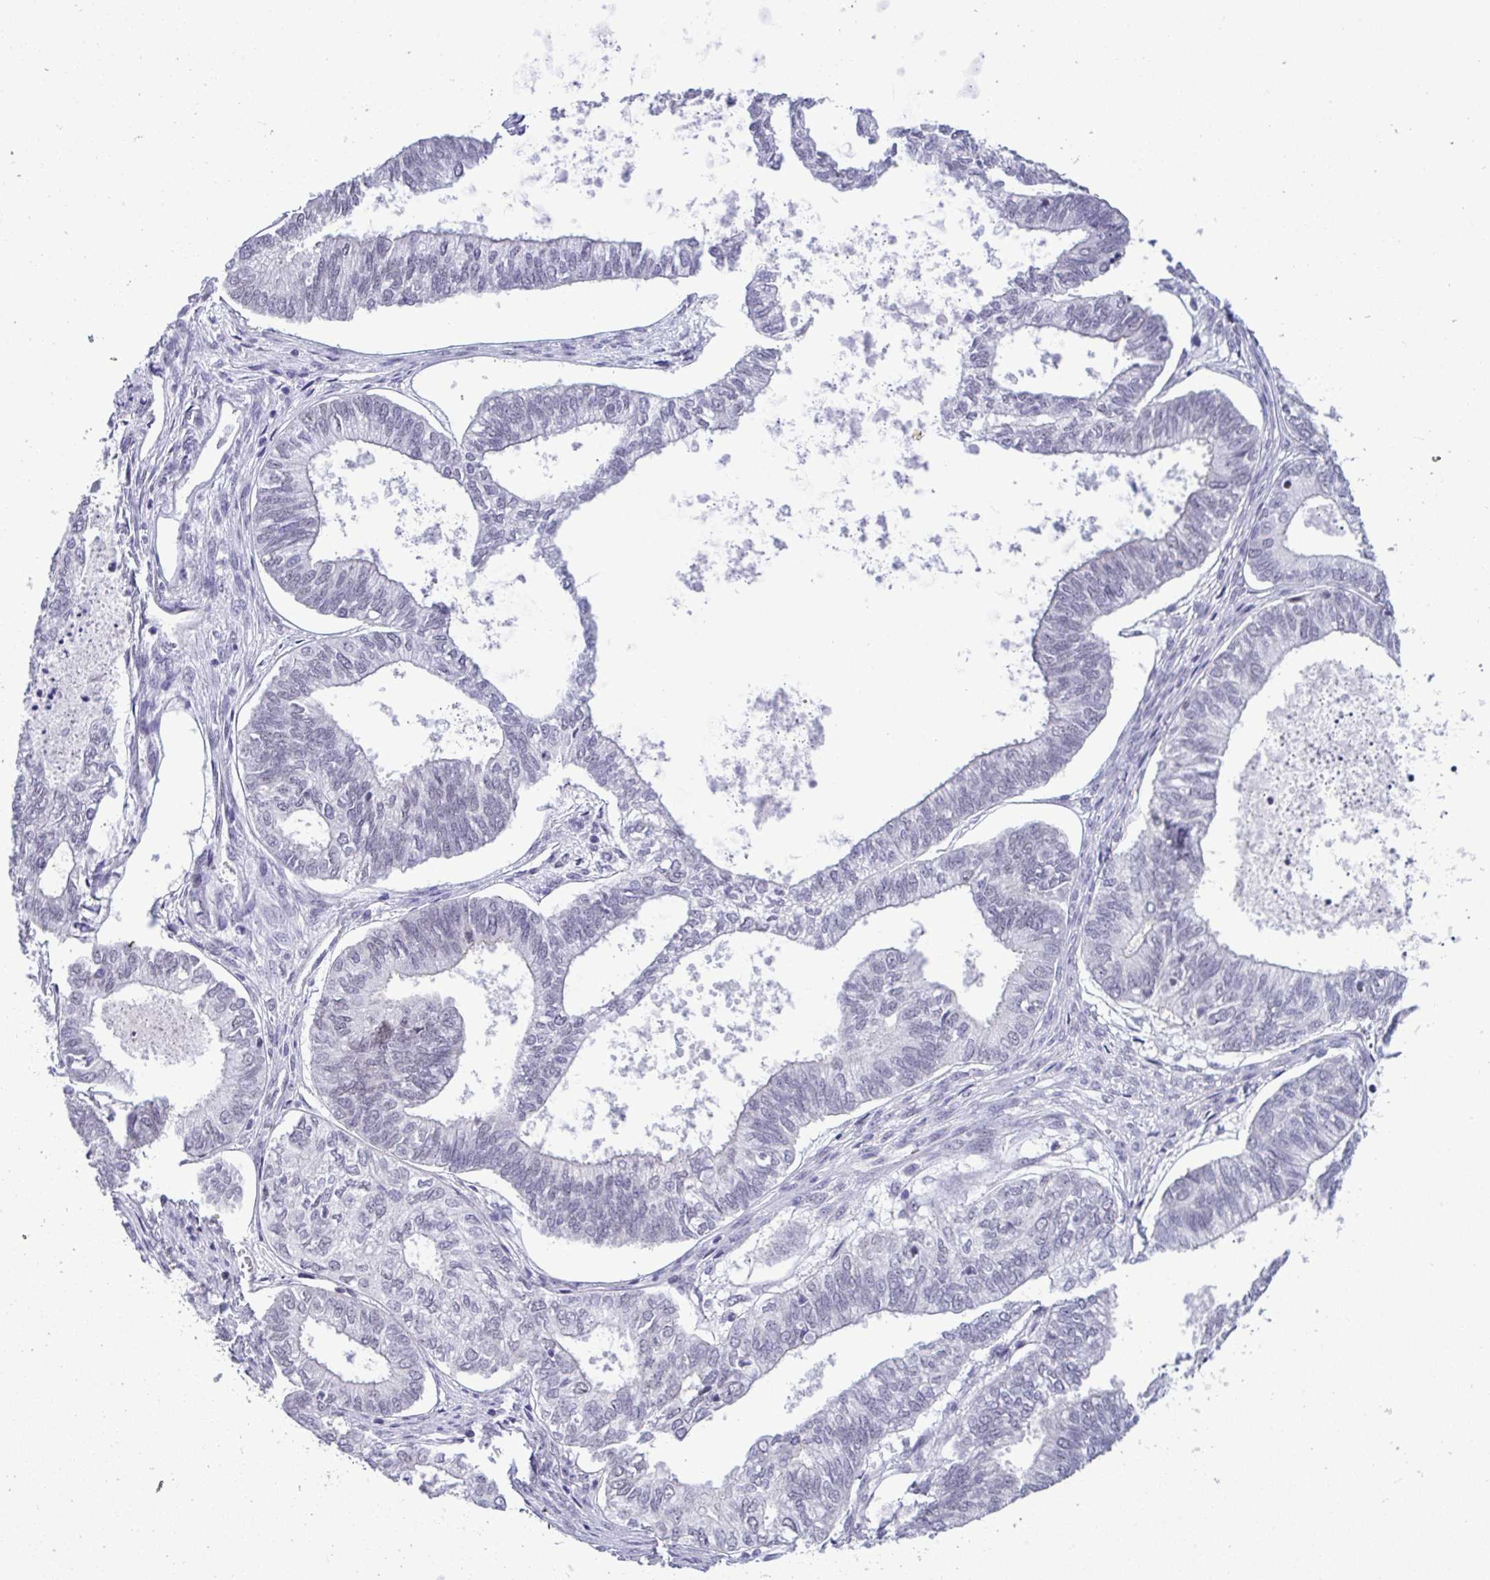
{"staining": {"intensity": "negative", "quantity": "none", "location": "none"}, "tissue": "ovarian cancer", "cell_type": "Tumor cells", "image_type": "cancer", "snomed": [{"axis": "morphology", "description": "Carcinoma, endometroid"}, {"axis": "topography", "description": "Ovary"}], "caption": "A histopathology image of human ovarian endometroid carcinoma is negative for staining in tumor cells.", "gene": "YBX2", "patient": {"sex": "female", "age": 64}}